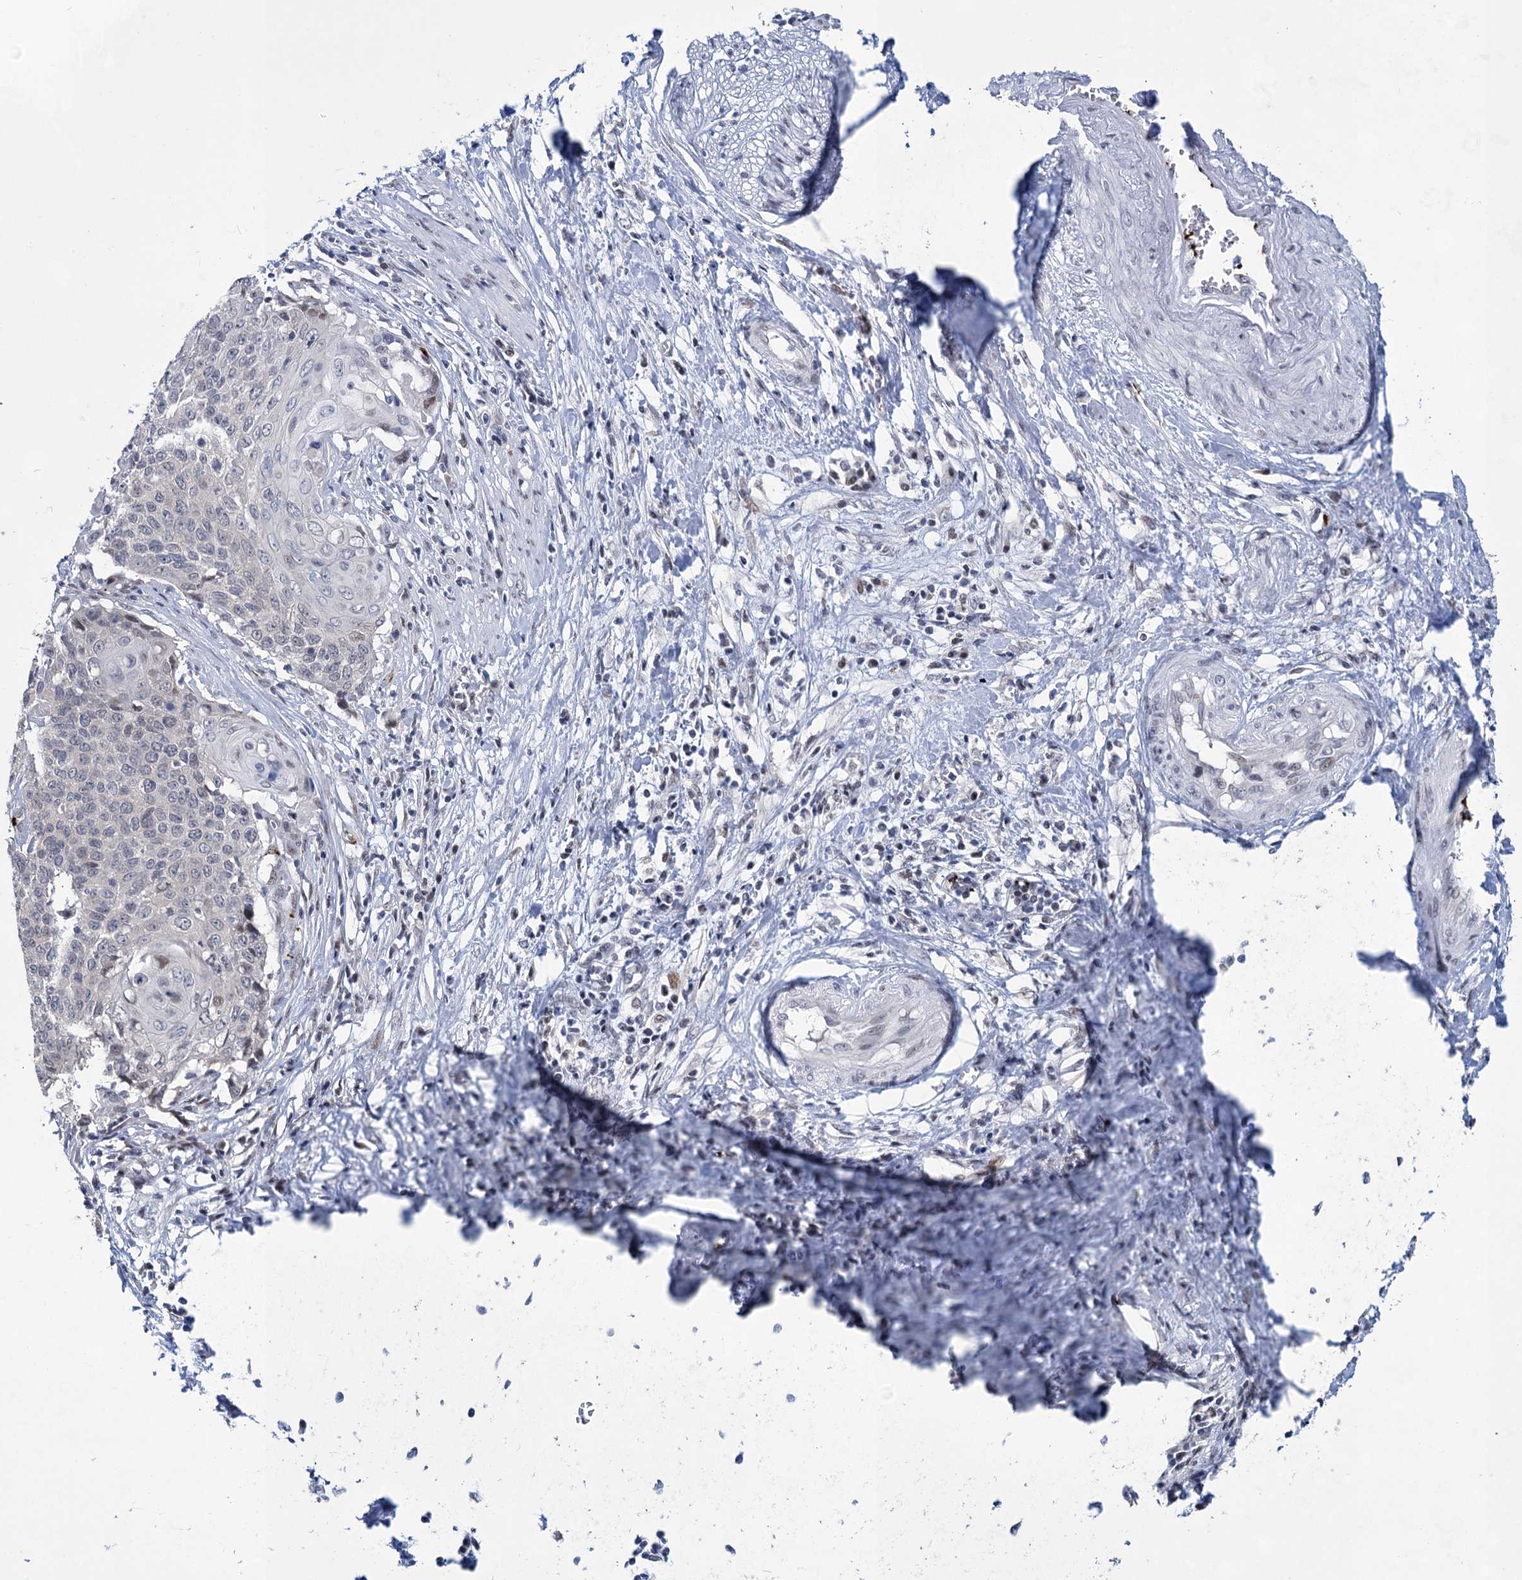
{"staining": {"intensity": "negative", "quantity": "none", "location": "none"}, "tissue": "cervical cancer", "cell_type": "Tumor cells", "image_type": "cancer", "snomed": [{"axis": "morphology", "description": "Squamous cell carcinoma, NOS"}, {"axis": "topography", "description": "Cervix"}], "caption": "An immunohistochemistry photomicrograph of cervical cancer is shown. There is no staining in tumor cells of cervical cancer.", "gene": "MON2", "patient": {"sex": "female", "age": 39}}